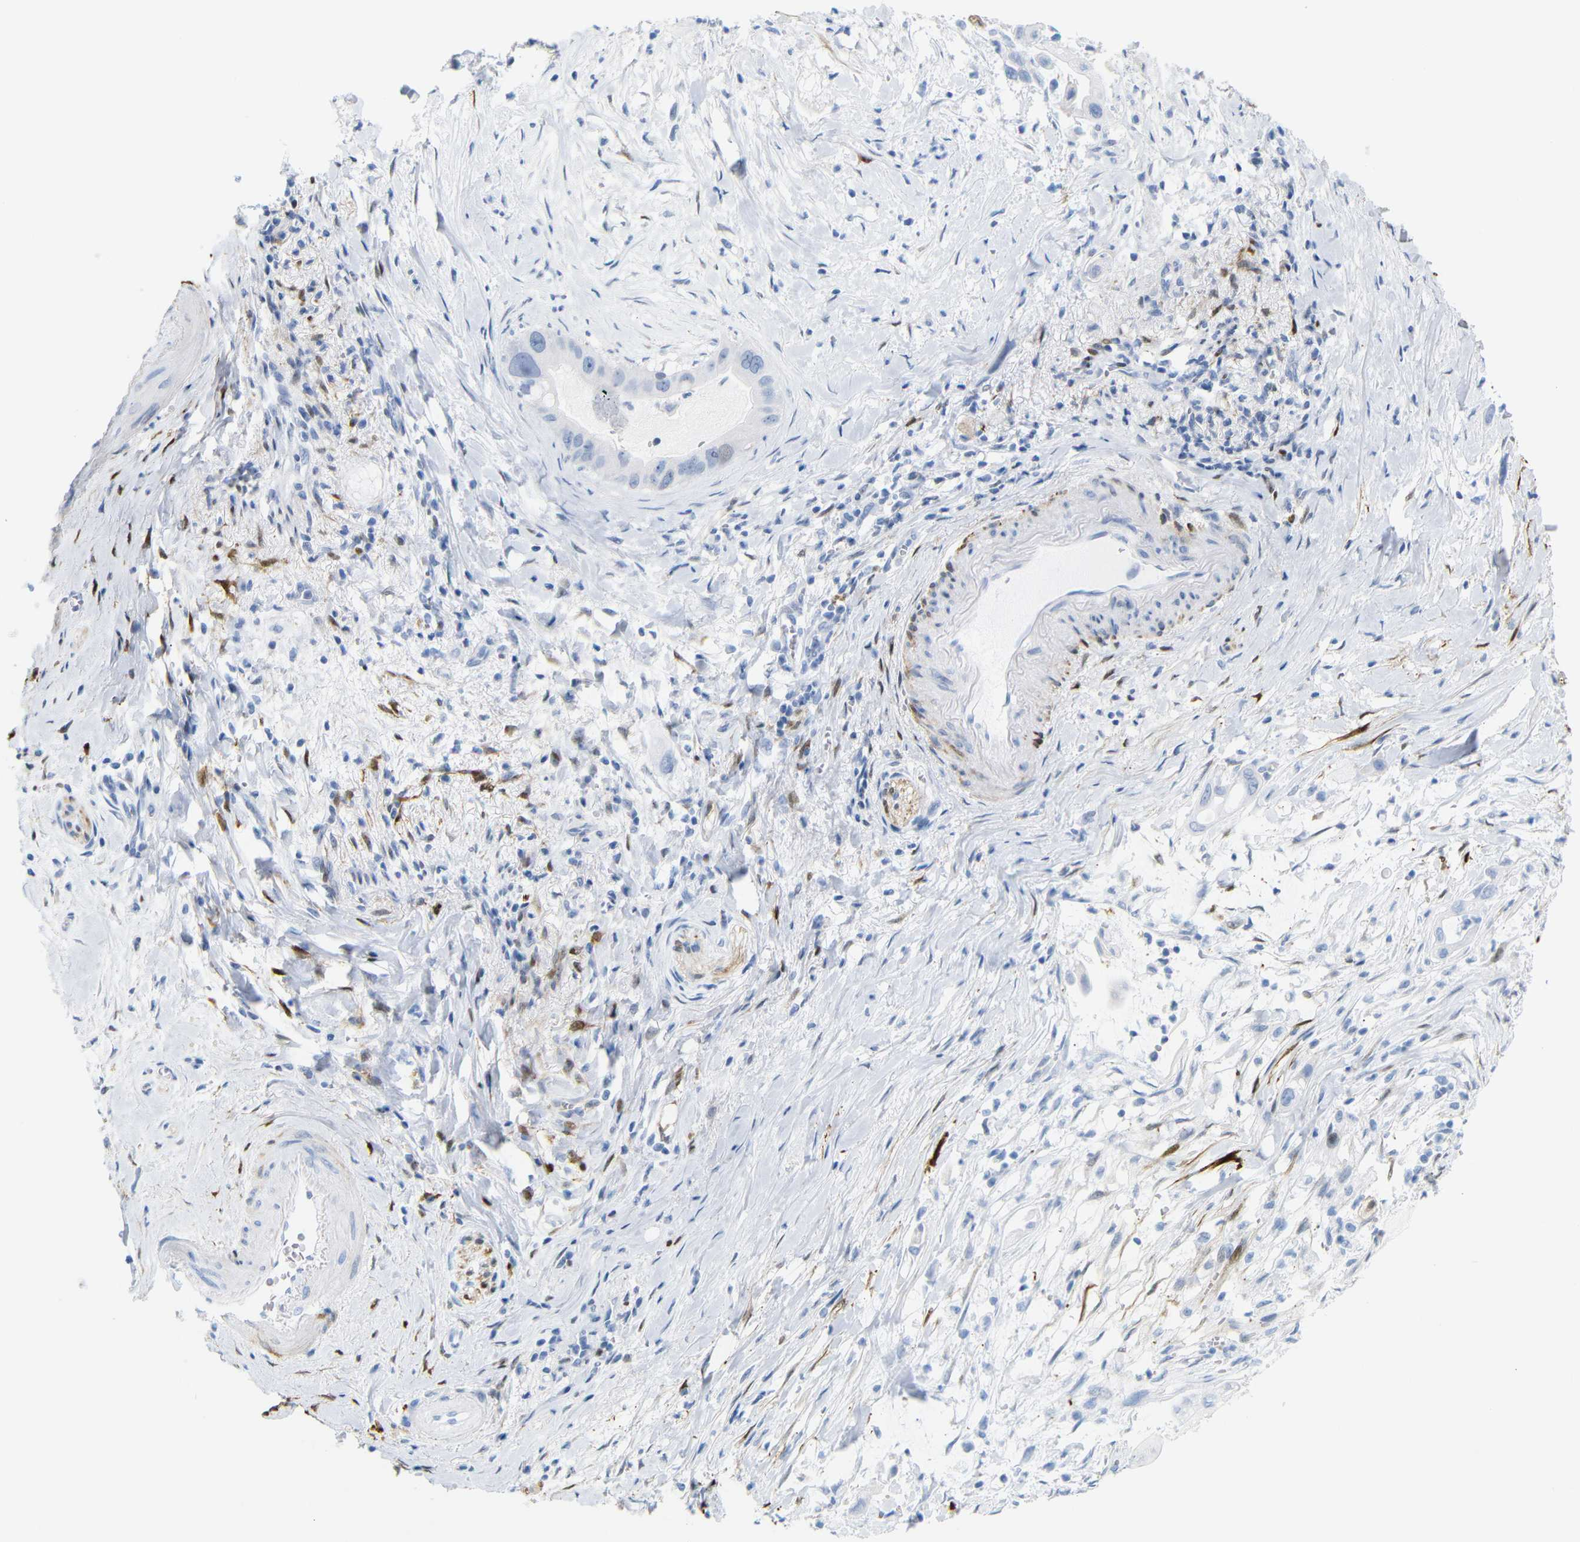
{"staining": {"intensity": "negative", "quantity": "none", "location": "none"}, "tissue": "pancreatic cancer", "cell_type": "Tumor cells", "image_type": "cancer", "snomed": [{"axis": "morphology", "description": "Adenocarcinoma, NOS"}, {"axis": "topography", "description": "Pancreas"}], "caption": "Adenocarcinoma (pancreatic) stained for a protein using IHC reveals no expression tumor cells.", "gene": "MT1A", "patient": {"sex": "male", "age": 55}}